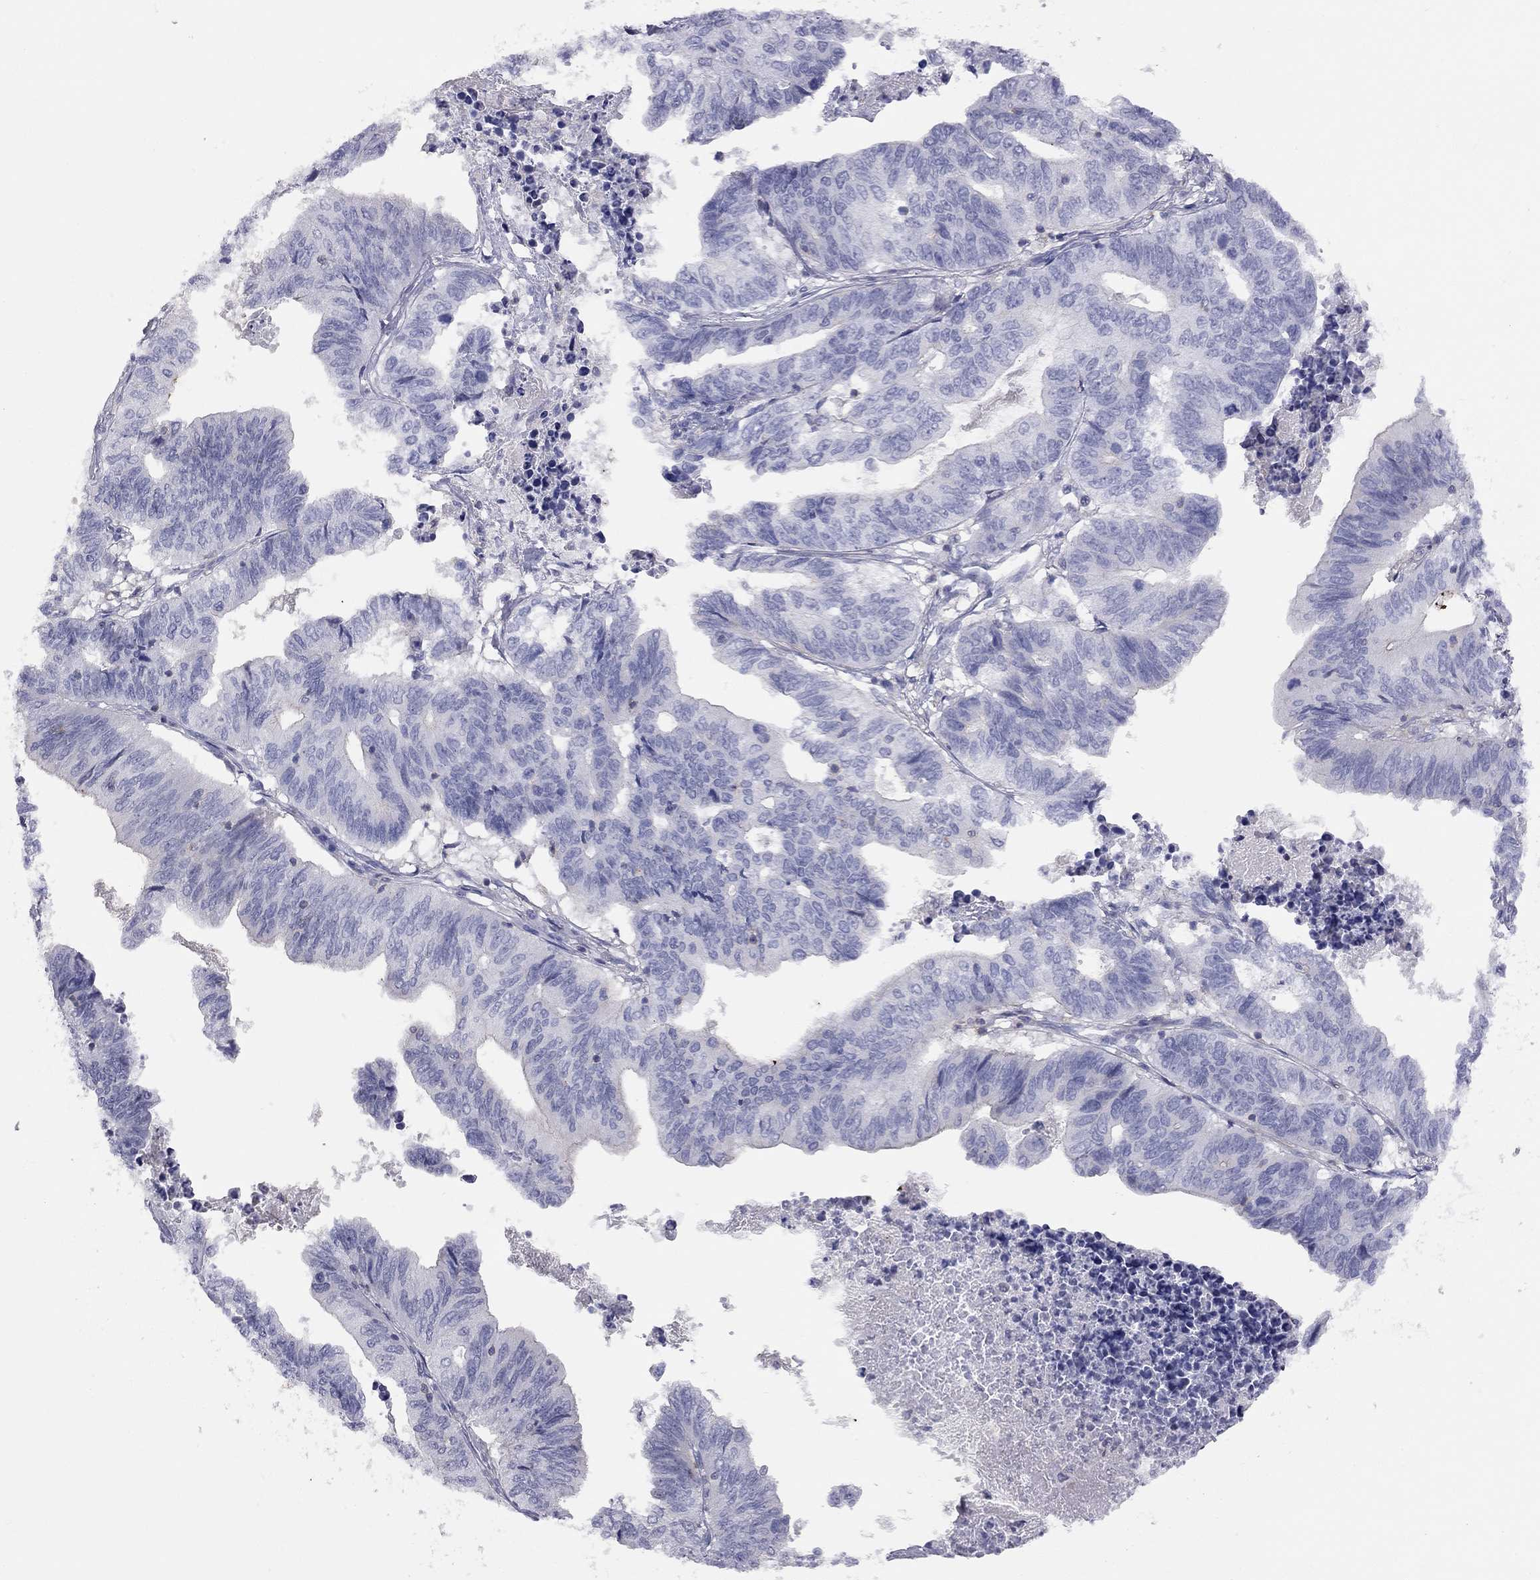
{"staining": {"intensity": "negative", "quantity": "none", "location": "none"}, "tissue": "stomach cancer", "cell_type": "Tumor cells", "image_type": "cancer", "snomed": [{"axis": "morphology", "description": "Adenocarcinoma, NOS"}, {"axis": "topography", "description": "Stomach, upper"}], "caption": "Human stomach cancer stained for a protein using immunohistochemistry (IHC) demonstrates no expression in tumor cells.", "gene": "ADCYAP1", "patient": {"sex": "female", "age": 67}}